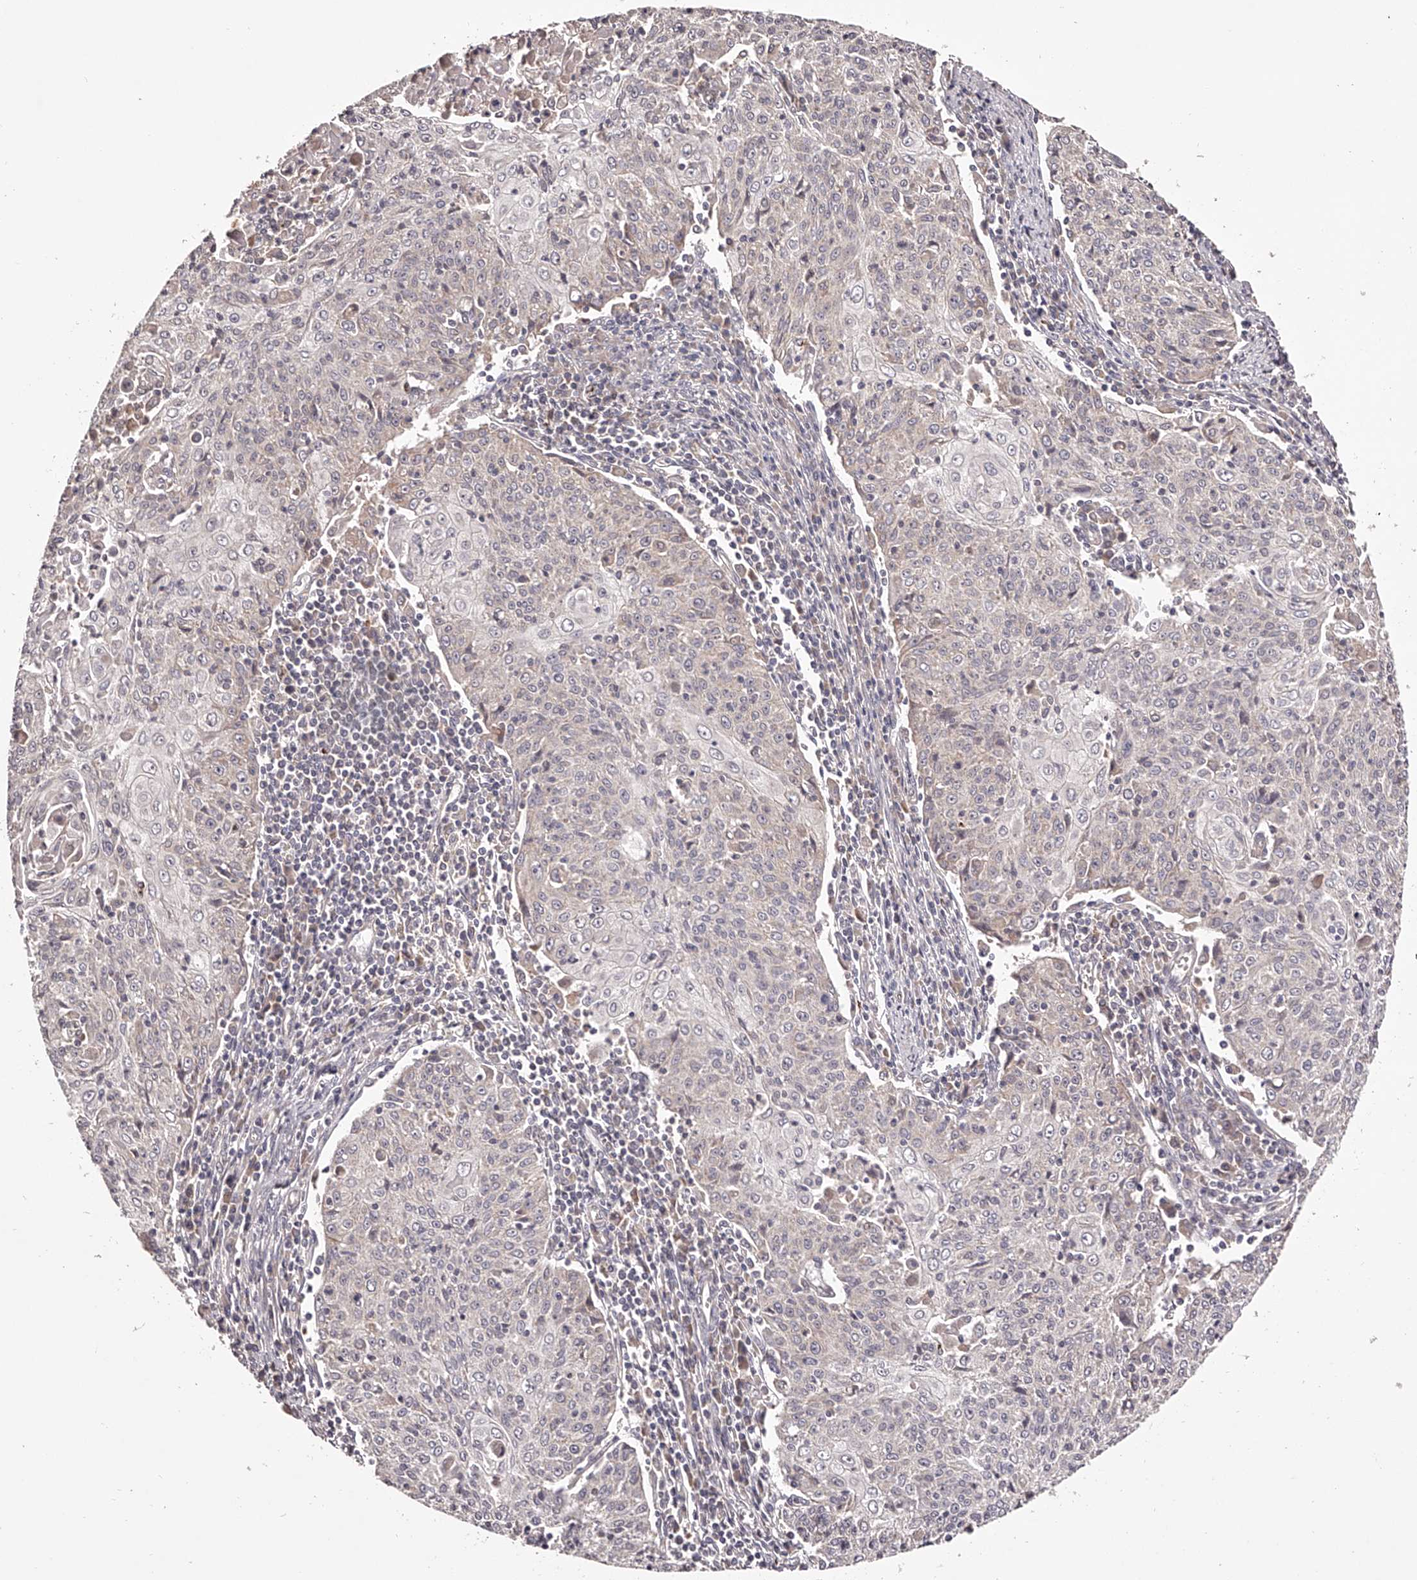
{"staining": {"intensity": "weak", "quantity": "<25%", "location": "cytoplasmic/membranous"}, "tissue": "cervical cancer", "cell_type": "Tumor cells", "image_type": "cancer", "snomed": [{"axis": "morphology", "description": "Squamous cell carcinoma, NOS"}, {"axis": "topography", "description": "Cervix"}], "caption": "Protein analysis of cervical squamous cell carcinoma demonstrates no significant staining in tumor cells. (IHC, brightfield microscopy, high magnification).", "gene": "ODF2L", "patient": {"sex": "female", "age": 48}}